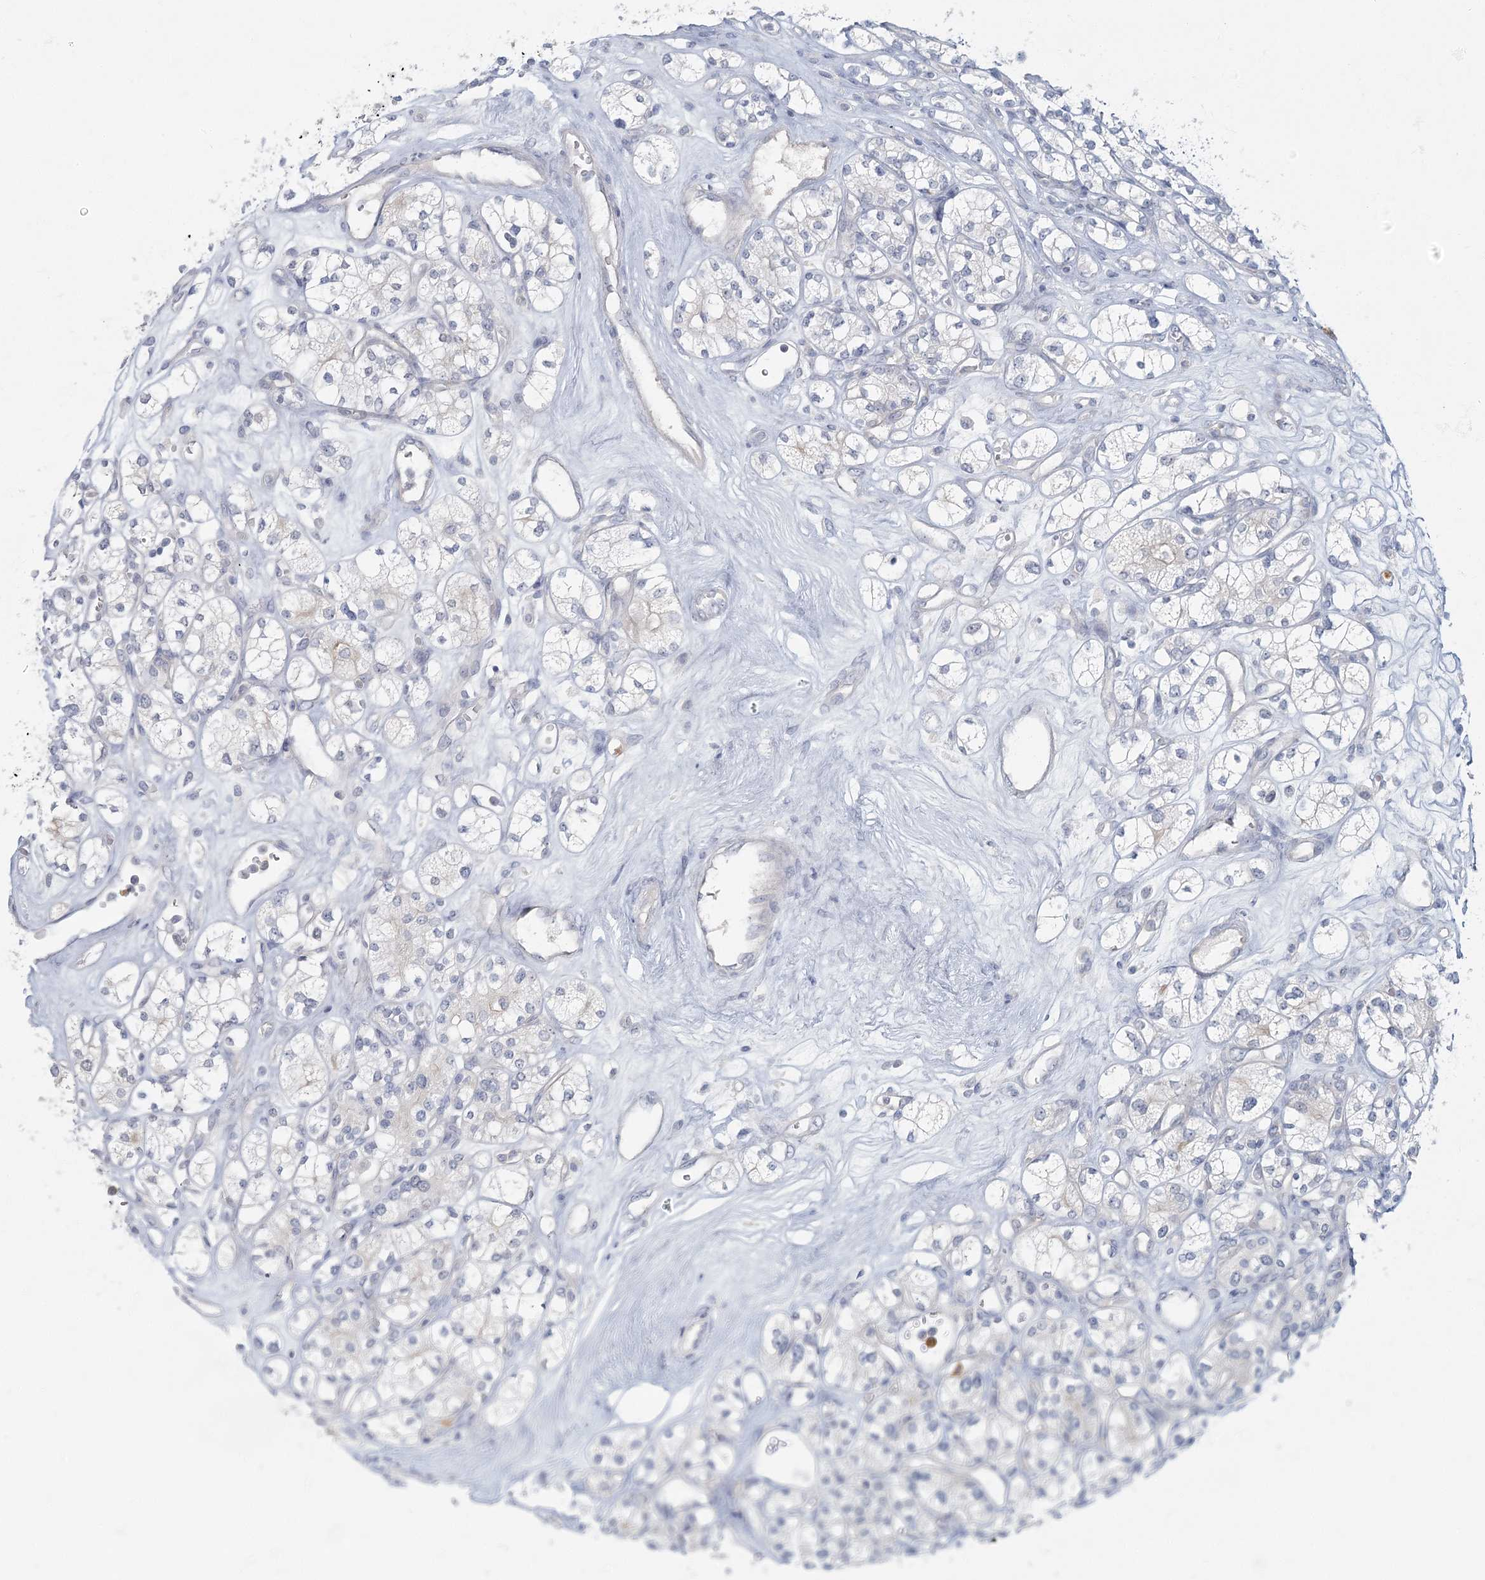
{"staining": {"intensity": "negative", "quantity": "none", "location": "none"}, "tissue": "renal cancer", "cell_type": "Tumor cells", "image_type": "cancer", "snomed": [{"axis": "morphology", "description": "Adenocarcinoma, NOS"}, {"axis": "topography", "description": "Kidney"}], "caption": "IHC histopathology image of human renal cancer stained for a protein (brown), which shows no positivity in tumor cells.", "gene": "FAM110C", "patient": {"sex": "male", "age": 77}}